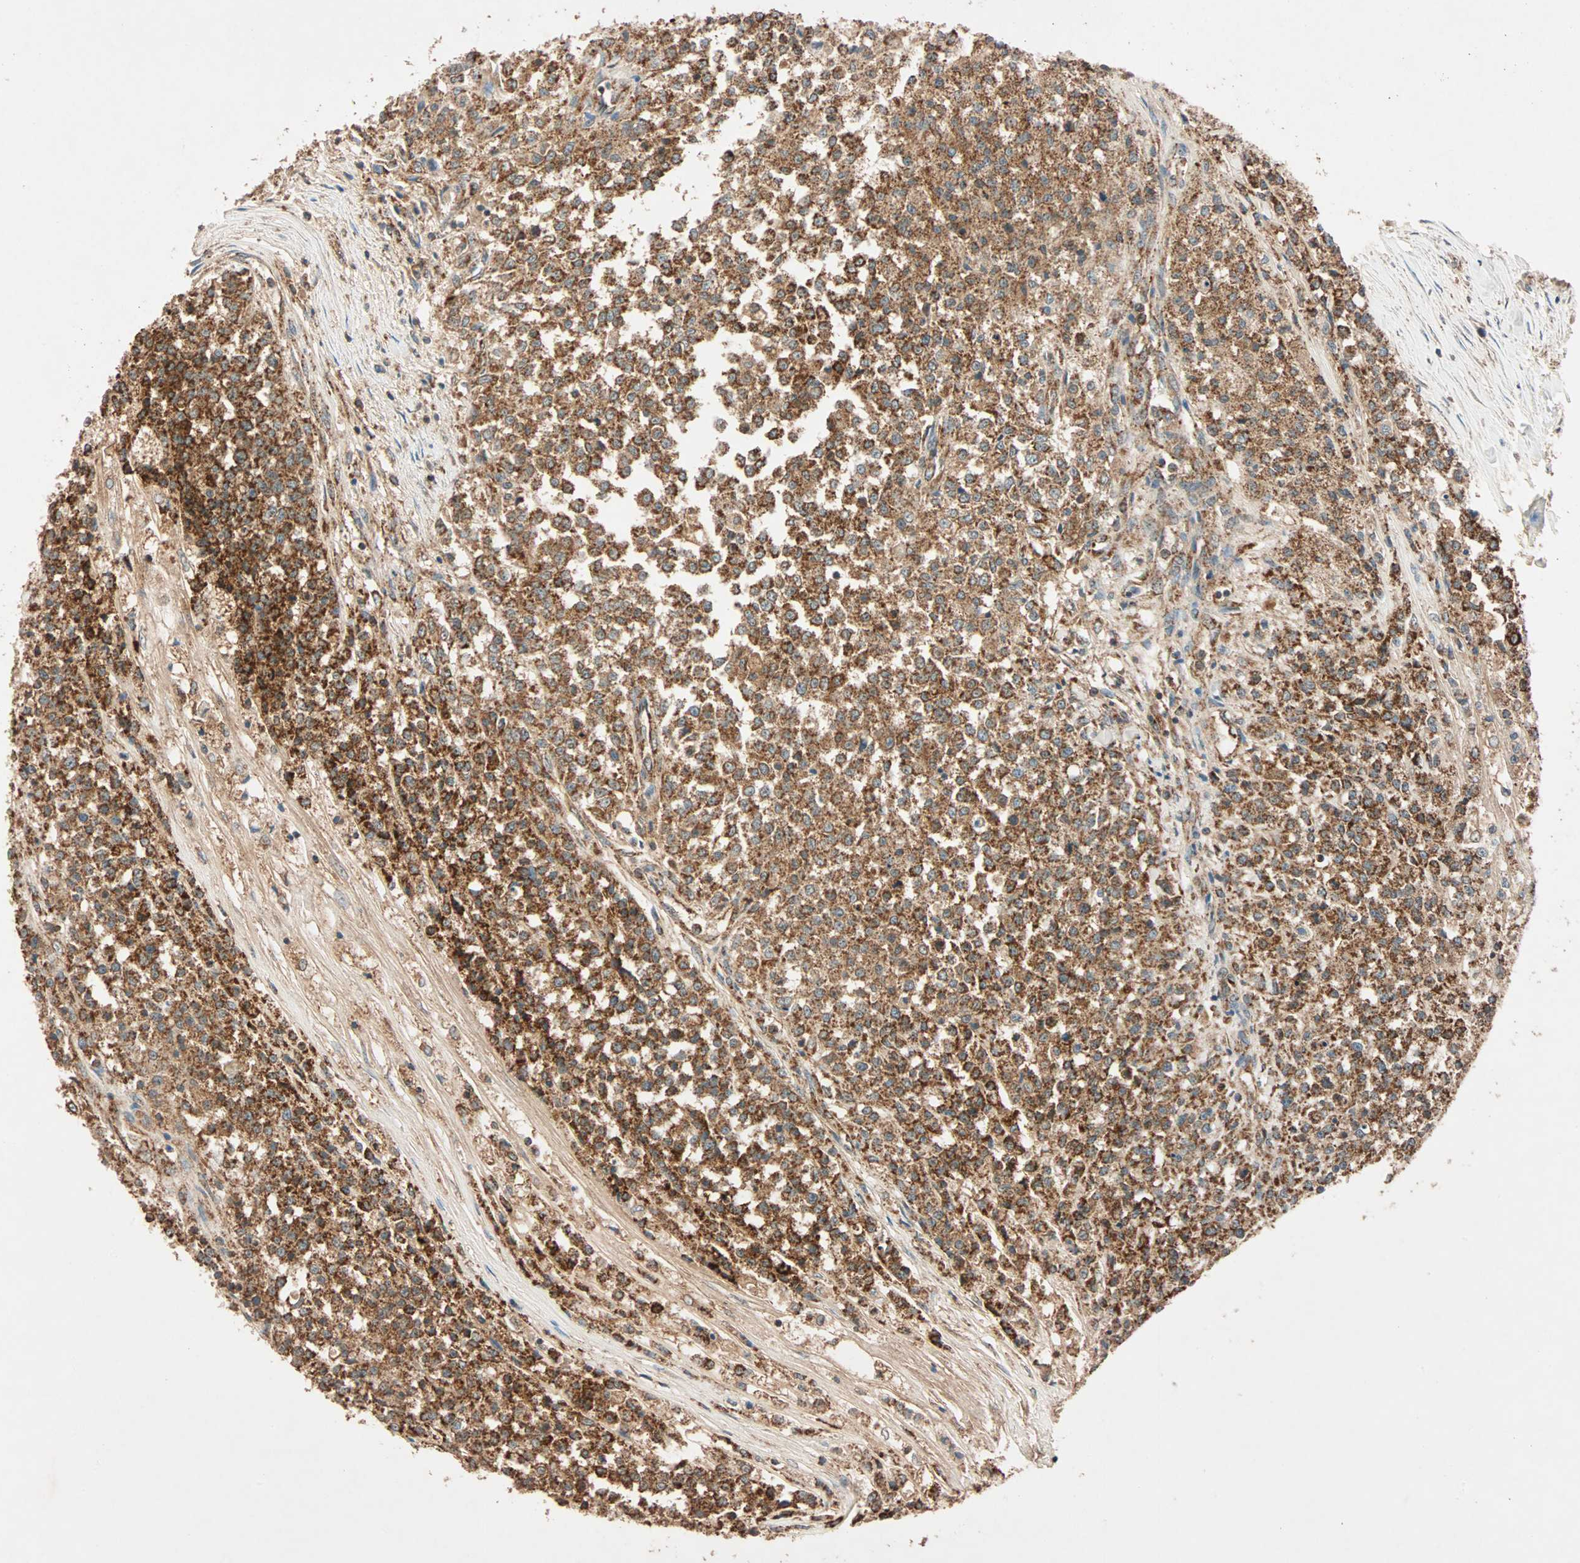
{"staining": {"intensity": "strong", "quantity": ">75%", "location": "cytoplasmic/membranous"}, "tissue": "testis cancer", "cell_type": "Tumor cells", "image_type": "cancer", "snomed": [{"axis": "morphology", "description": "Seminoma, NOS"}, {"axis": "topography", "description": "Testis"}], "caption": "Immunohistochemical staining of human testis cancer demonstrates high levels of strong cytoplasmic/membranous expression in about >75% of tumor cells.", "gene": "MAPK1", "patient": {"sex": "male", "age": 59}}